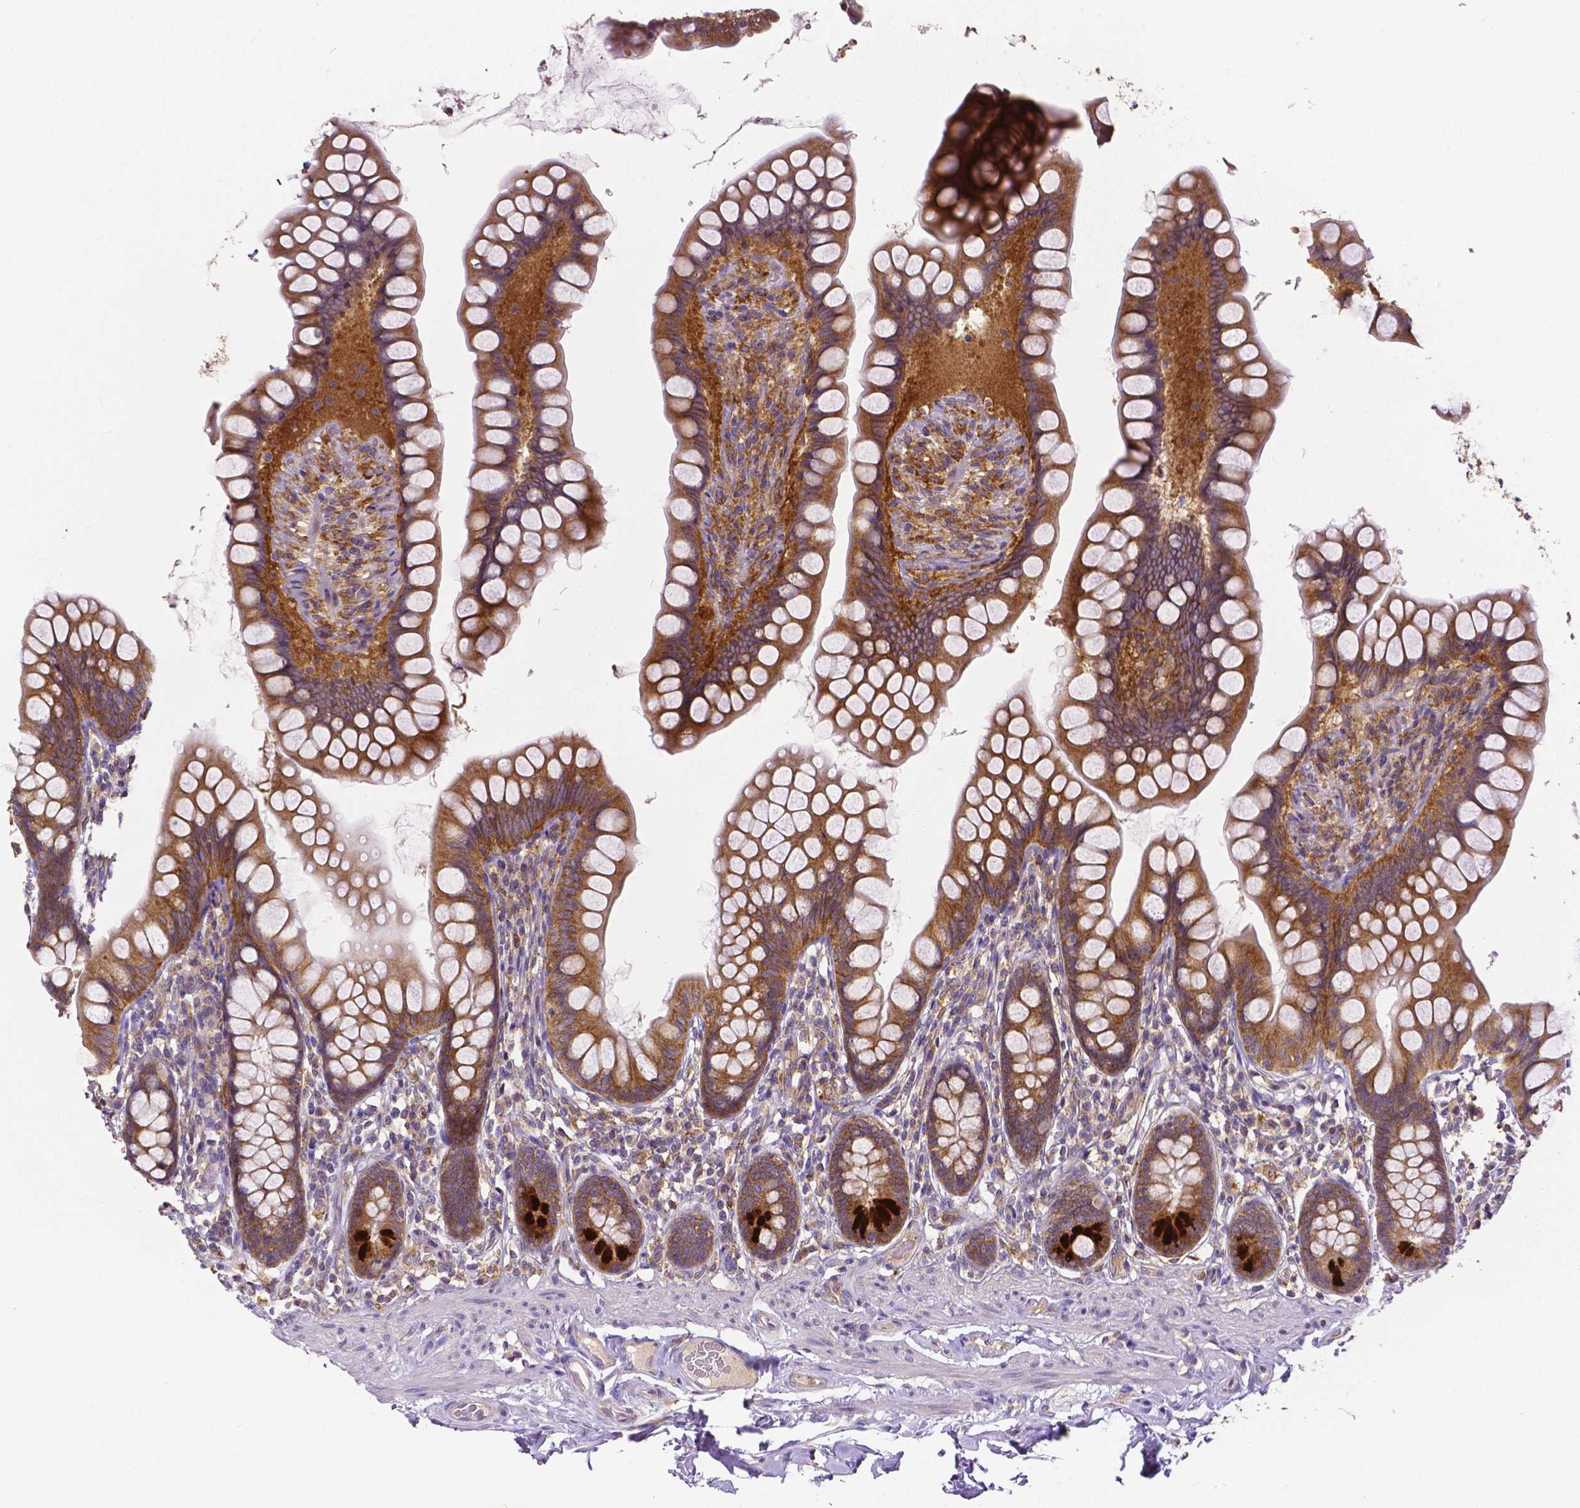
{"staining": {"intensity": "moderate", "quantity": ">75%", "location": "cytoplasmic/membranous"}, "tissue": "small intestine", "cell_type": "Glandular cells", "image_type": "normal", "snomed": [{"axis": "morphology", "description": "Normal tissue, NOS"}, {"axis": "topography", "description": "Small intestine"}], "caption": "Benign small intestine demonstrates moderate cytoplasmic/membranous expression in approximately >75% of glandular cells, visualized by immunohistochemistry. The protein is stained brown, and the nuclei are stained in blue (DAB (3,3'-diaminobenzidine) IHC with brightfield microscopy, high magnification).", "gene": "DICER1", "patient": {"sex": "male", "age": 70}}